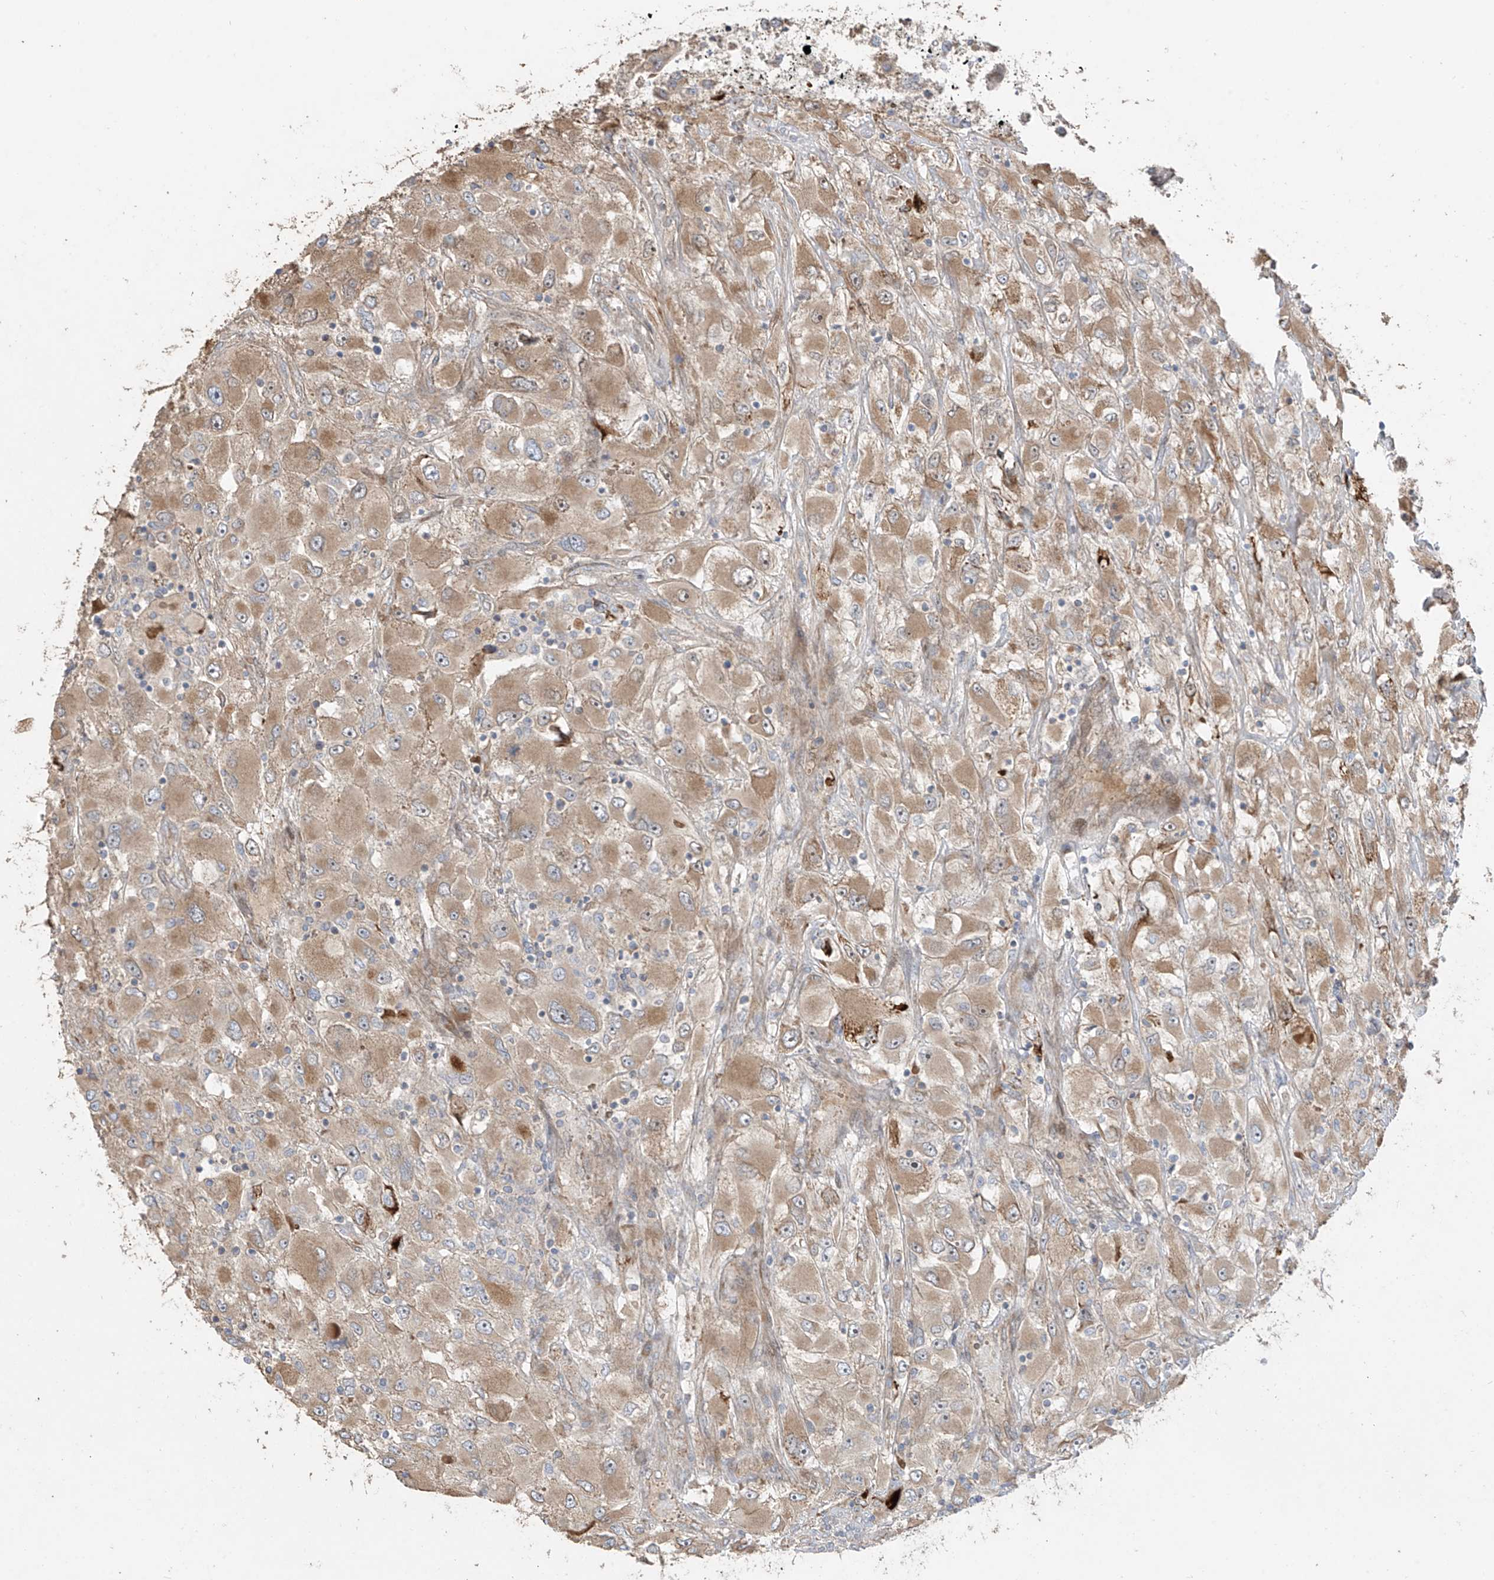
{"staining": {"intensity": "moderate", "quantity": ">75%", "location": "cytoplasmic/membranous"}, "tissue": "renal cancer", "cell_type": "Tumor cells", "image_type": "cancer", "snomed": [{"axis": "morphology", "description": "Adenocarcinoma, NOS"}, {"axis": "topography", "description": "Kidney"}], "caption": "There is medium levels of moderate cytoplasmic/membranous positivity in tumor cells of renal adenocarcinoma, as demonstrated by immunohistochemical staining (brown color).", "gene": "ABTB1", "patient": {"sex": "female", "age": 52}}